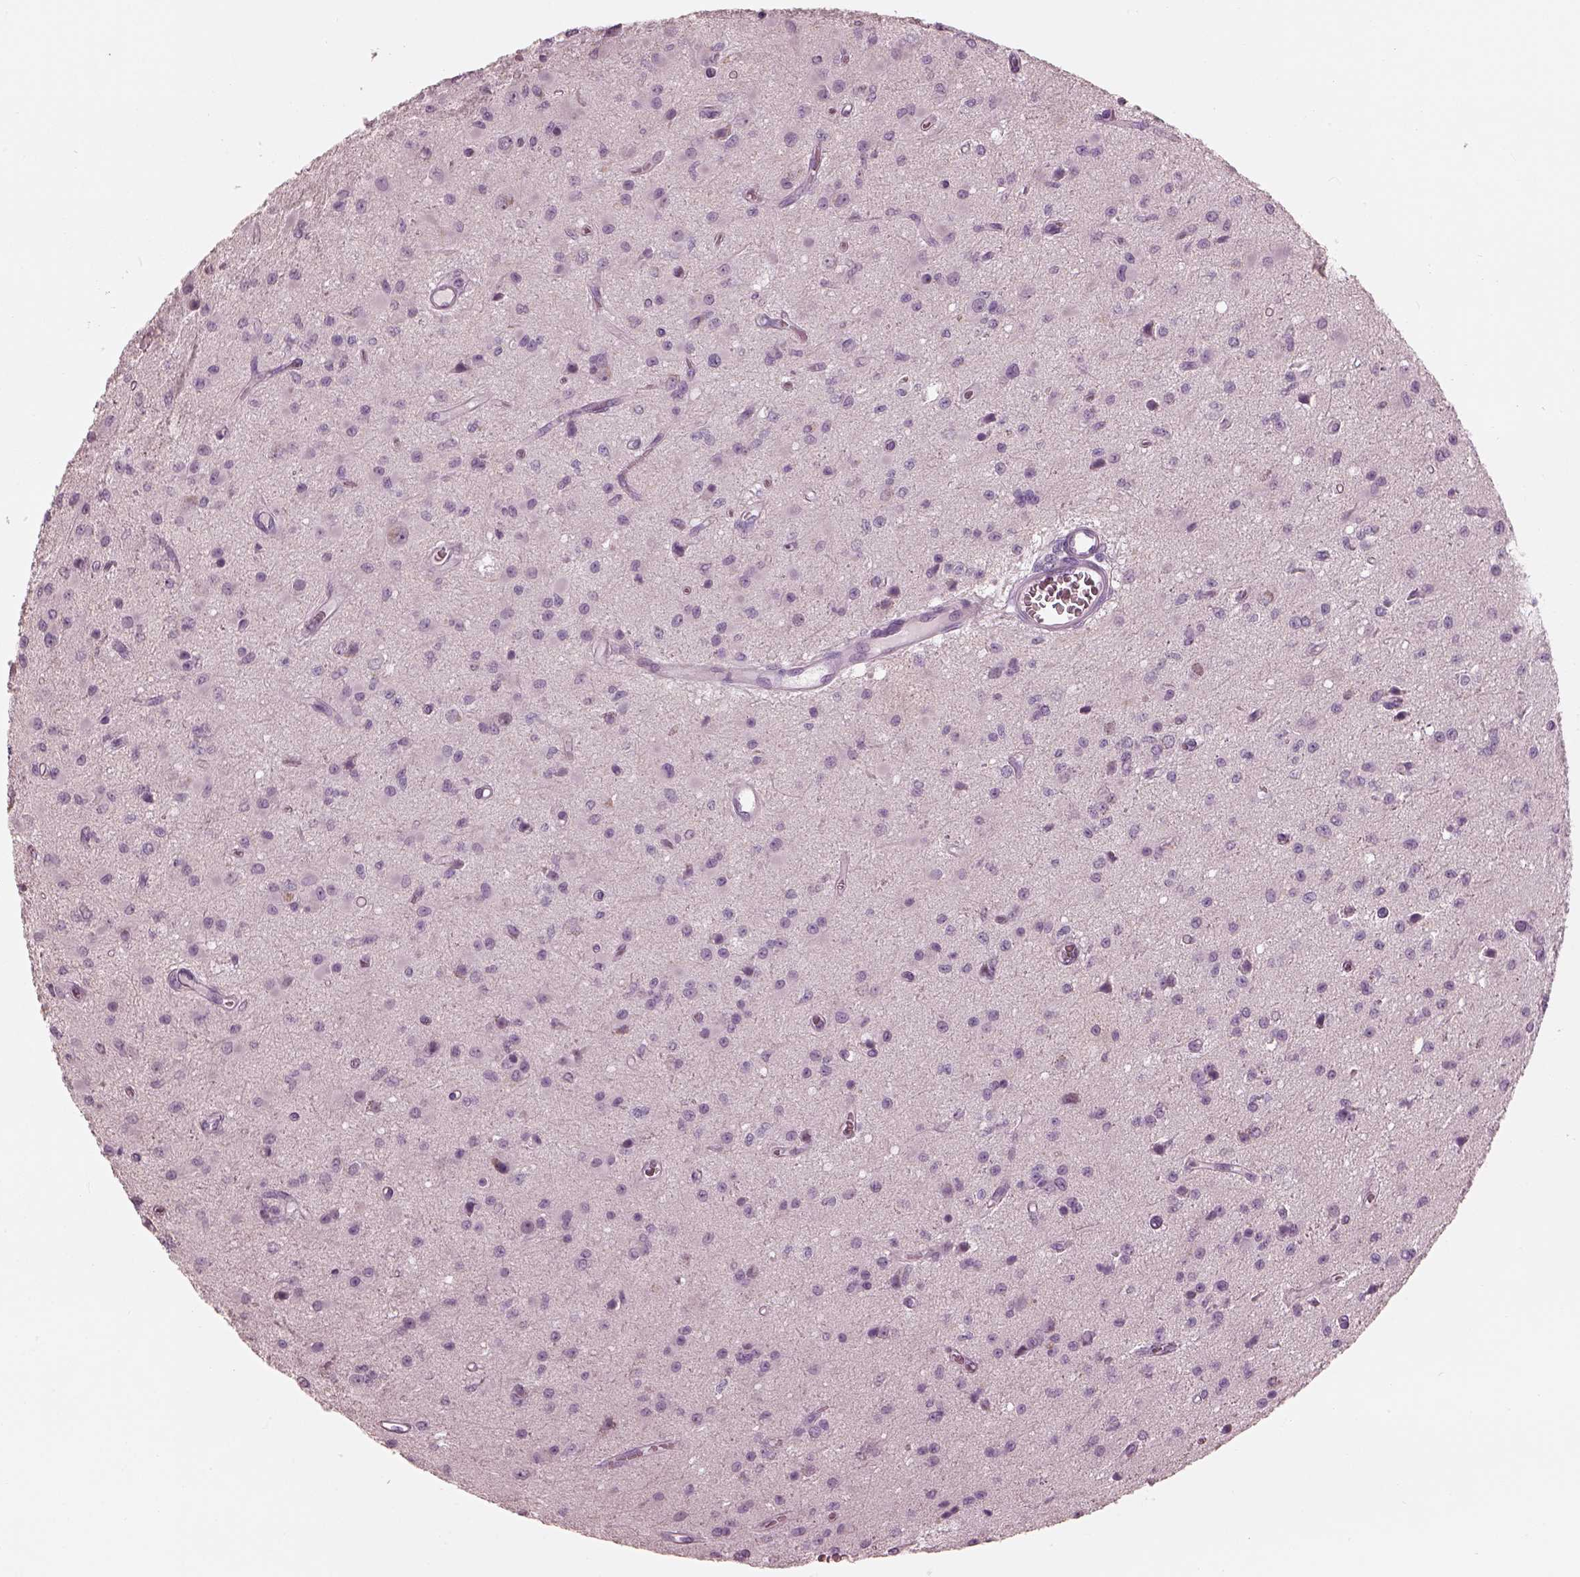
{"staining": {"intensity": "negative", "quantity": "none", "location": "none"}, "tissue": "glioma", "cell_type": "Tumor cells", "image_type": "cancer", "snomed": [{"axis": "morphology", "description": "Glioma, malignant, Low grade"}, {"axis": "topography", "description": "Brain"}], "caption": "This histopathology image is of glioma stained with IHC to label a protein in brown with the nuclei are counter-stained blue. There is no staining in tumor cells.", "gene": "RSPH9", "patient": {"sex": "female", "age": 45}}